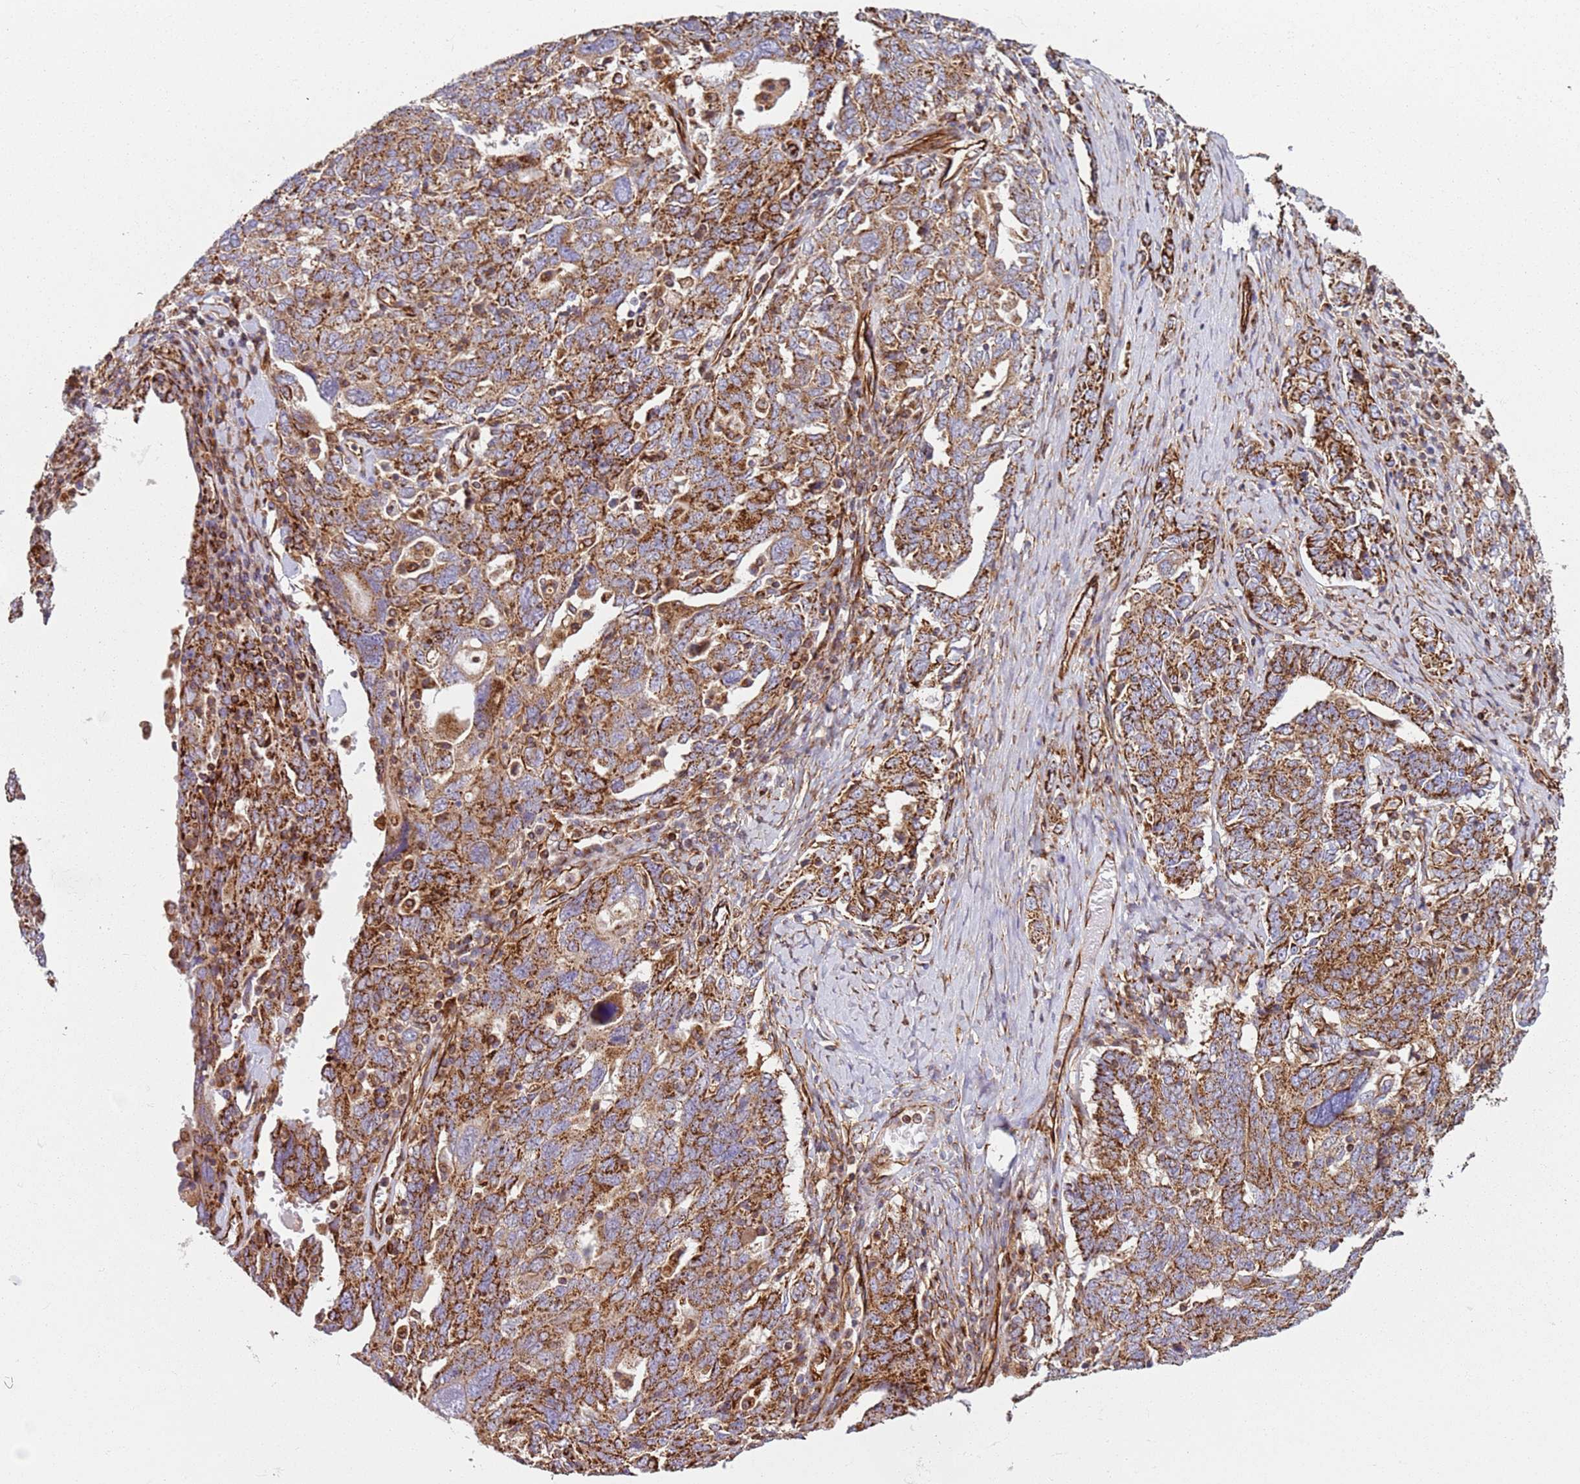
{"staining": {"intensity": "moderate", "quantity": ">75%", "location": "cytoplasmic/membranous"}, "tissue": "ovarian cancer", "cell_type": "Tumor cells", "image_type": "cancer", "snomed": [{"axis": "morphology", "description": "Carcinoma, endometroid"}, {"axis": "topography", "description": "Ovary"}], "caption": "Ovarian cancer (endometroid carcinoma) stained with a protein marker shows moderate staining in tumor cells.", "gene": "SNAPIN", "patient": {"sex": "female", "age": 62}}